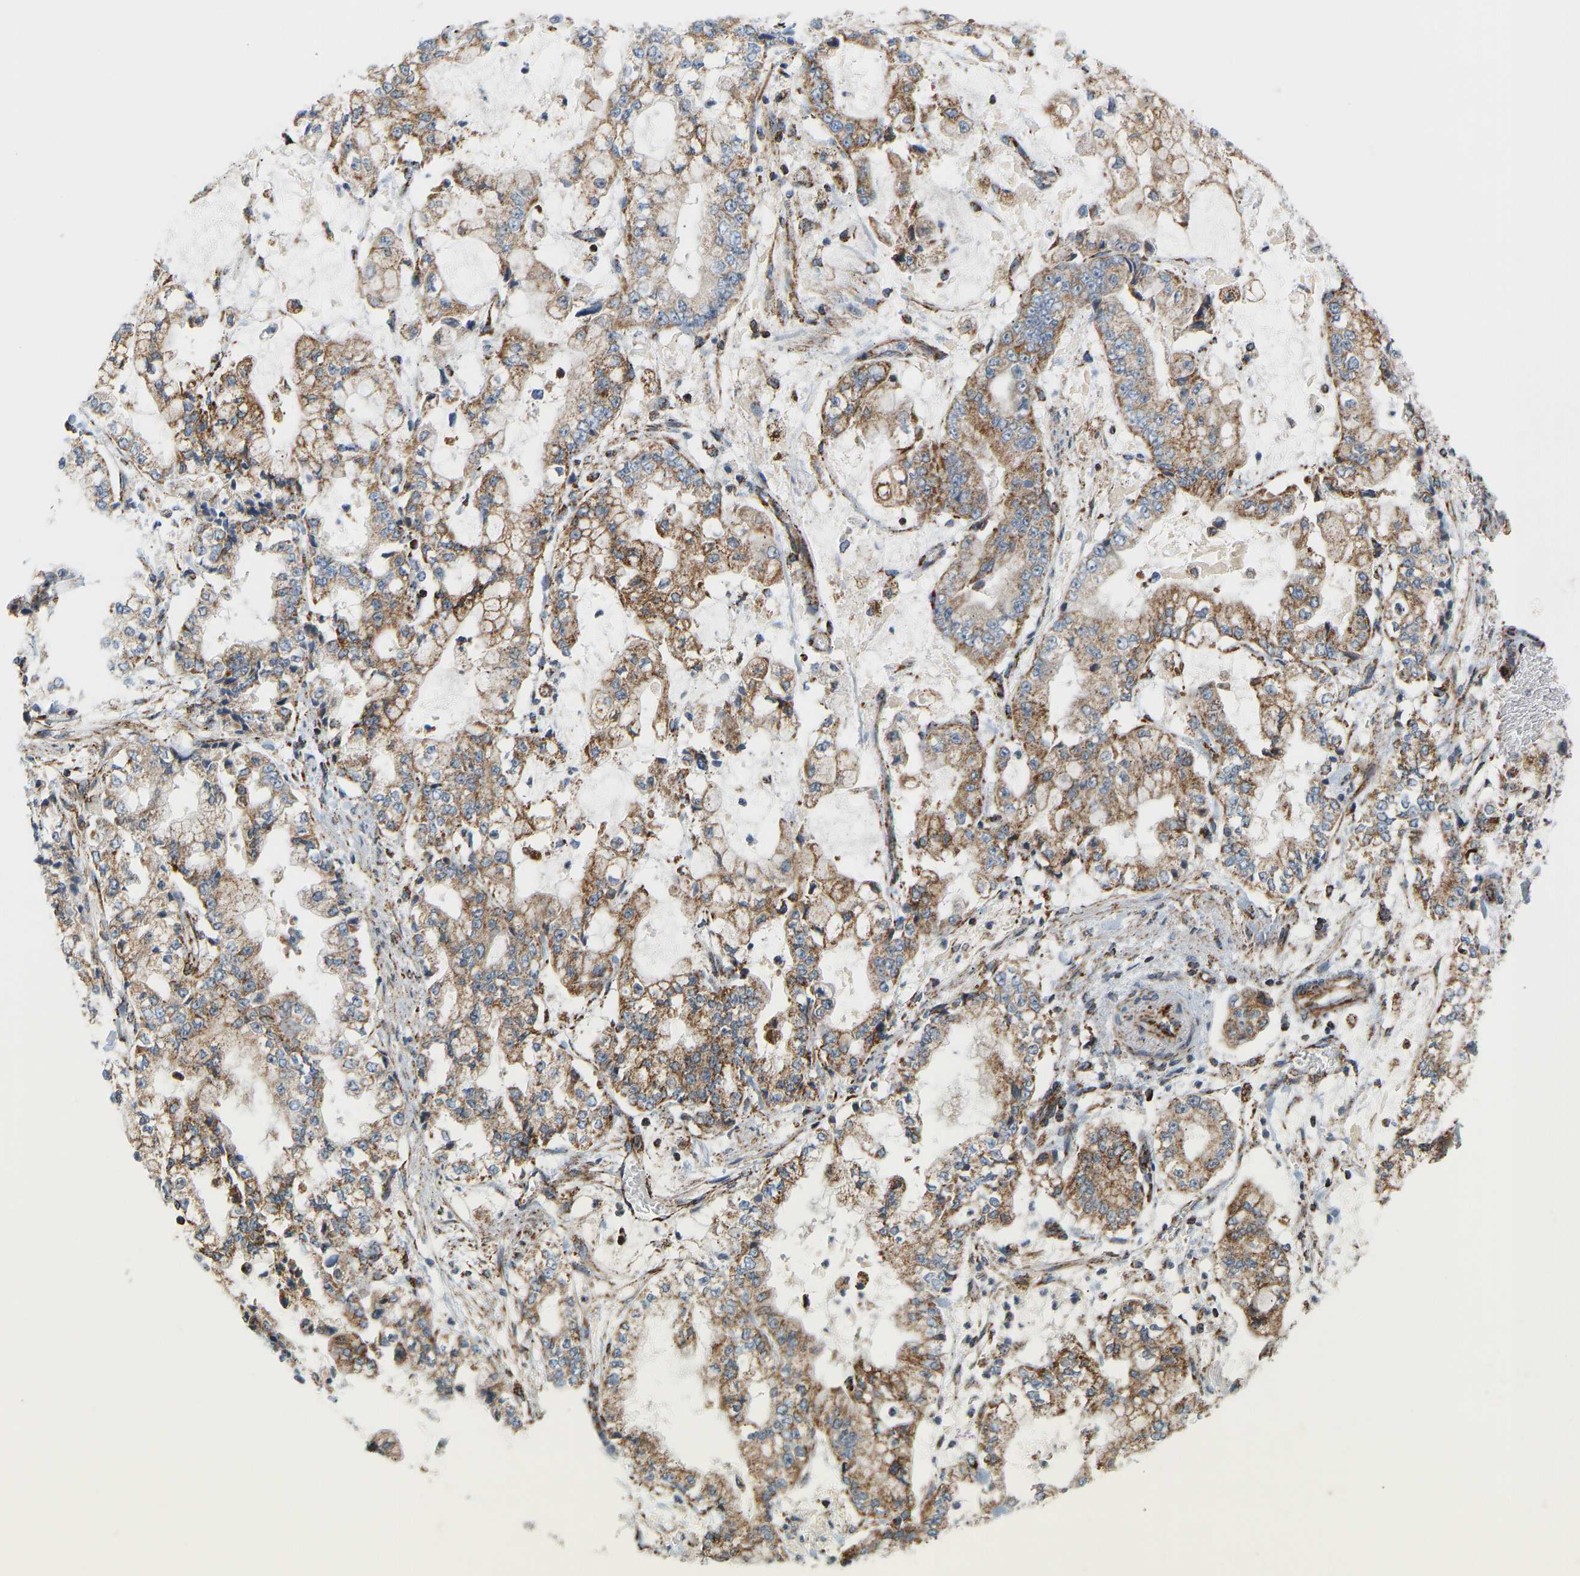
{"staining": {"intensity": "moderate", "quantity": ">75%", "location": "cytoplasmic/membranous"}, "tissue": "stomach cancer", "cell_type": "Tumor cells", "image_type": "cancer", "snomed": [{"axis": "morphology", "description": "Adenocarcinoma, NOS"}, {"axis": "topography", "description": "Stomach"}], "caption": "Immunohistochemistry (IHC) (DAB (3,3'-diaminobenzidine)) staining of human stomach adenocarcinoma displays moderate cytoplasmic/membranous protein positivity in about >75% of tumor cells.", "gene": "GPSM2", "patient": {"sex": "male", "age": 76}}